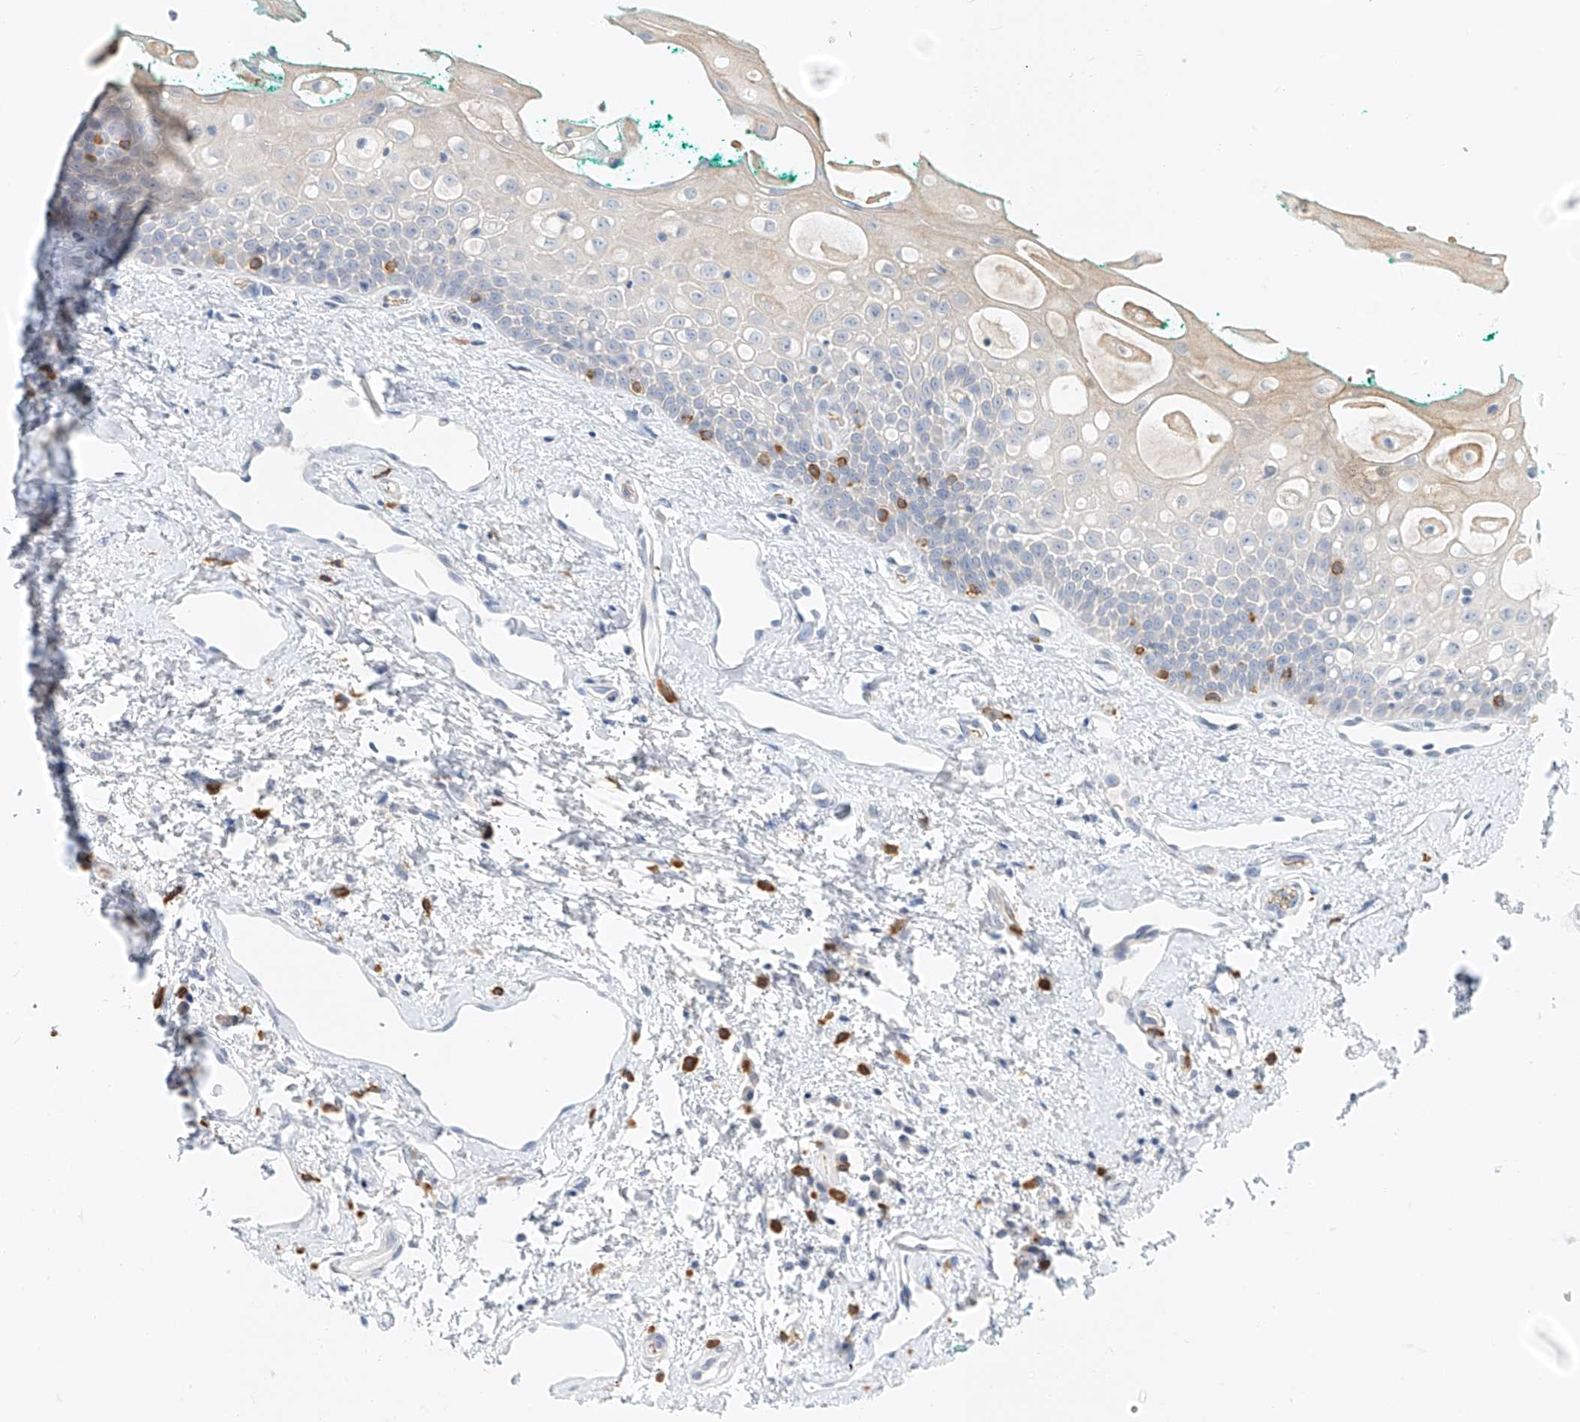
{"staining": {"intensity": "weak", "quantity": "<25%", "location": "cytoplasmic/membranous"}, "tissue": "oral mucosa", "cell_type": "Squamous epithelial cells", "image_type": "normal", "snomed": [{"axis": "morphology", "description": "Normal tissue, NOS"}, {"axis": "topography", "description": "Oral tissue"}], "caption": "Immunohistochemistry (IHC) photomicrograph of benign human oral mucosa stained for a protein (brown), which reveals no positivity in squamous epithelial cells. (DAB (3,3'-diaminobenzidine) immunohistochemistry with hematoxylin counter stain).", "gene": "SYTL3", "patient": {"sex": "female", "age": 70}}